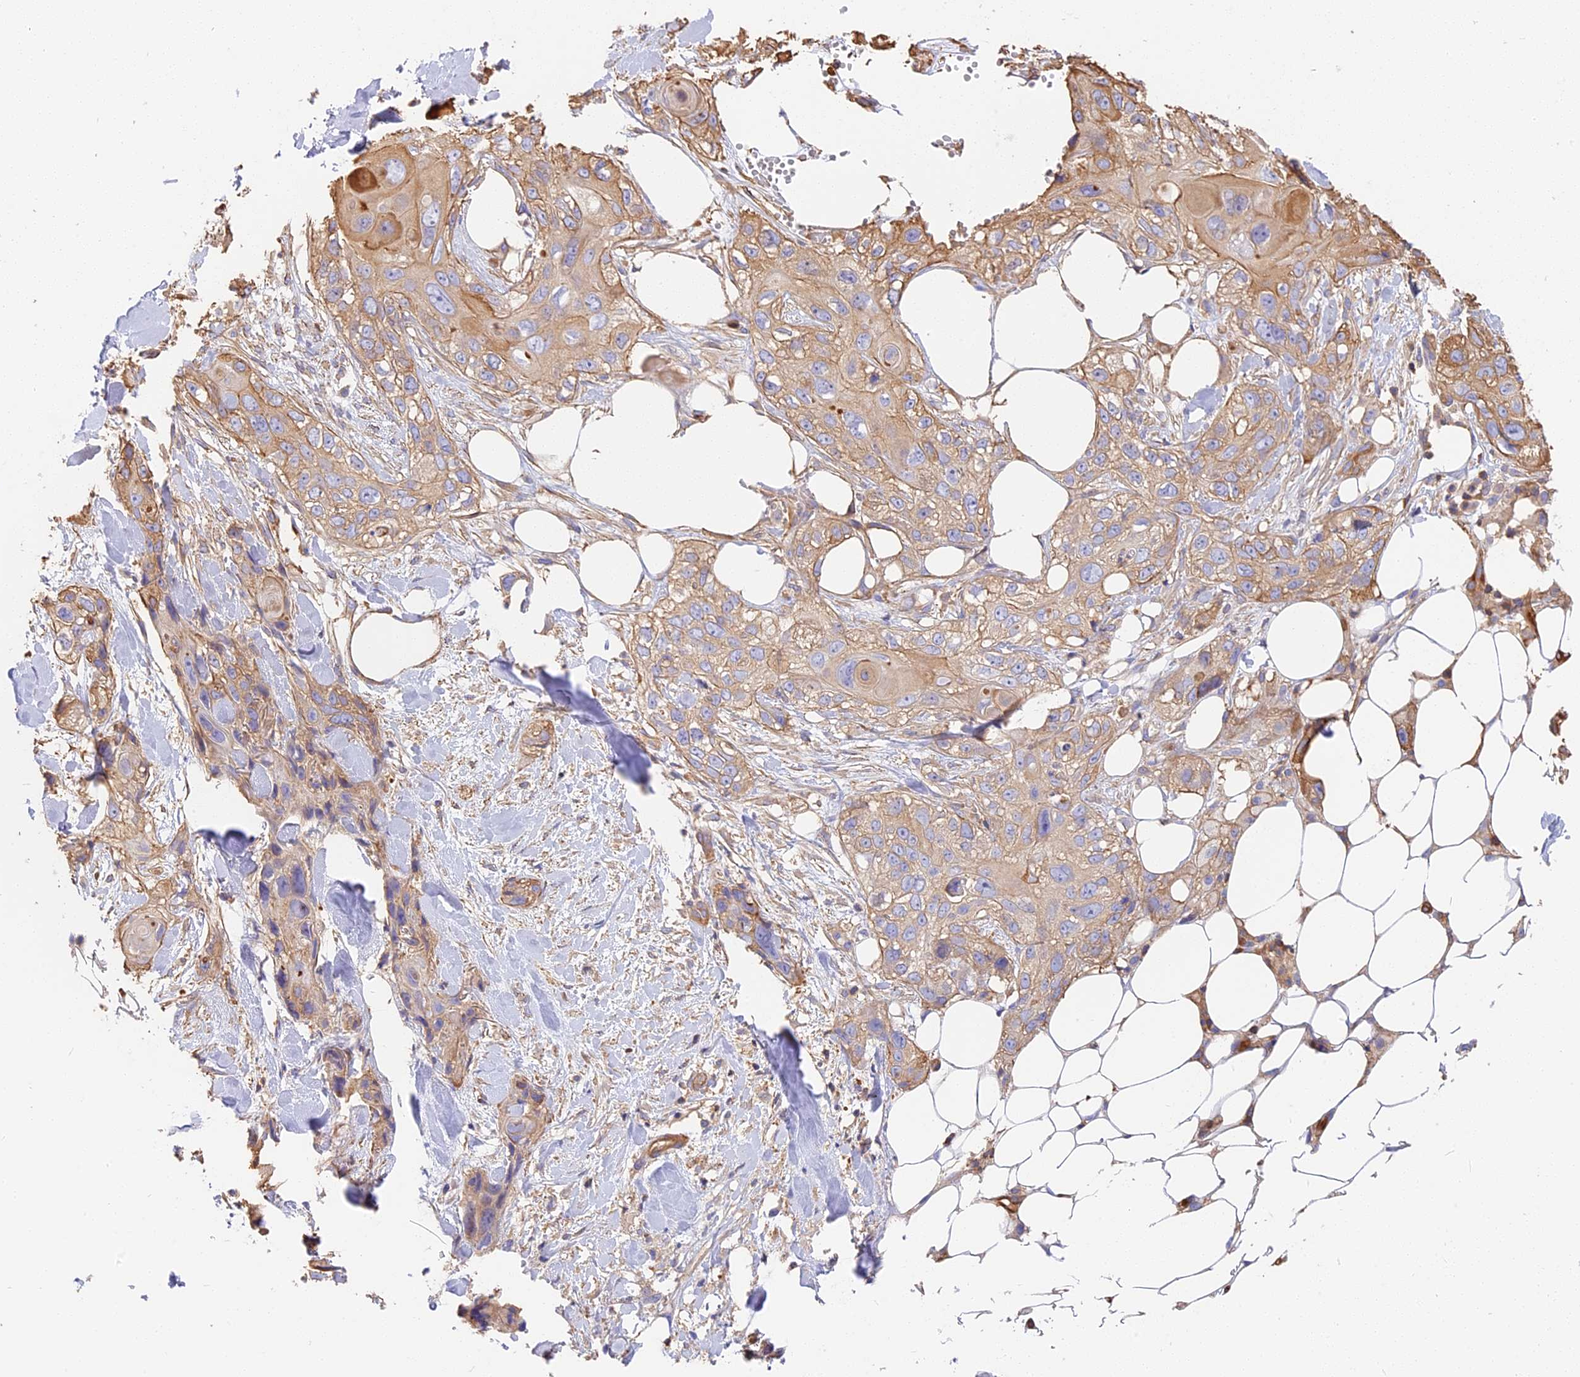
{"staining": {"intensity": "weak", "quantity": ">75%", "location": "cytoplasmic/membranous"}, "tissue": "skin cancer", "cell_type": "Tumor cells", "image_type": "cancer", "snomed": [{"axis": "morphology", "description": "Normal tissue, NOS"}, {"axis": "morphology", "description": "Squamous cell carcinoma, NOS"}, {"axis": "topography", "description": "Skin"}], "caption": "Protein expression analysis of skin cancer (squamous cell carcinoma) shows weak cytoplasmic/membranous positivity in approximately >75% of tumor cells. (Stains: DAB in brown, nuclei in blue, Microscopy: brightfield microscopy at high magnification).", "gene": "VPS18", "patient": {"sex": "male", "age": 72}}